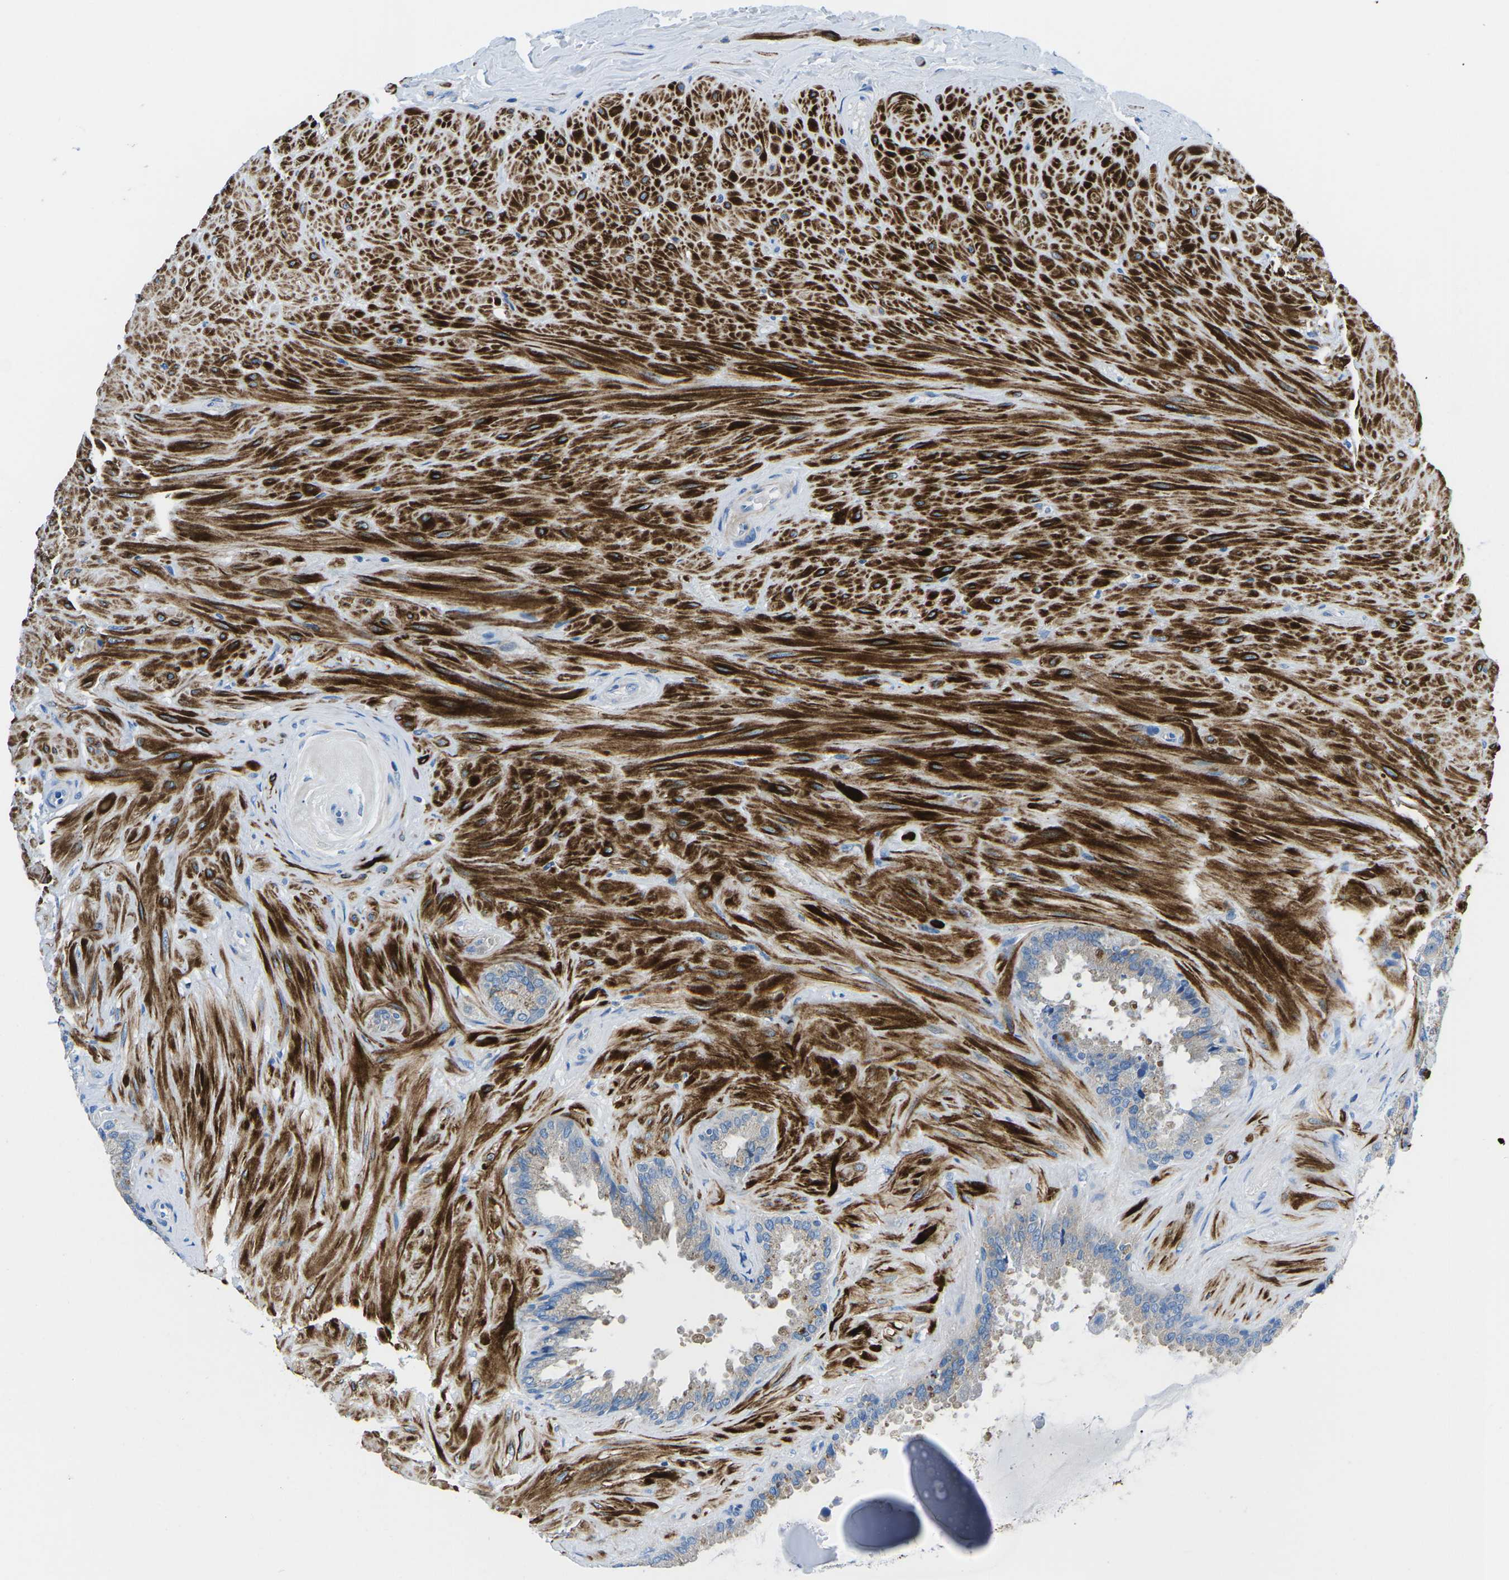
{"staining": {"intensity": "moderate", "quantity": "25%-75%", "location": "cytoplasmic/membranous"}, "tissue": "seminal vesicle", "cell_type": "Glandular cells", "image_type": "normal", "snomed": [{"axis": "morphology", "description": "Normal tissue, NOS"}, {"axis": "topography", "description": "Seminal veicle"}], "caption": "Seminal vesicle was stained to show a protein in brown. There is medium levels of moderate cytoplasmic/membranous expression in approximately 25%-75% of glandular cells.", "gene": "MC4R", "patient": {"sex": "male", "age": 46}}